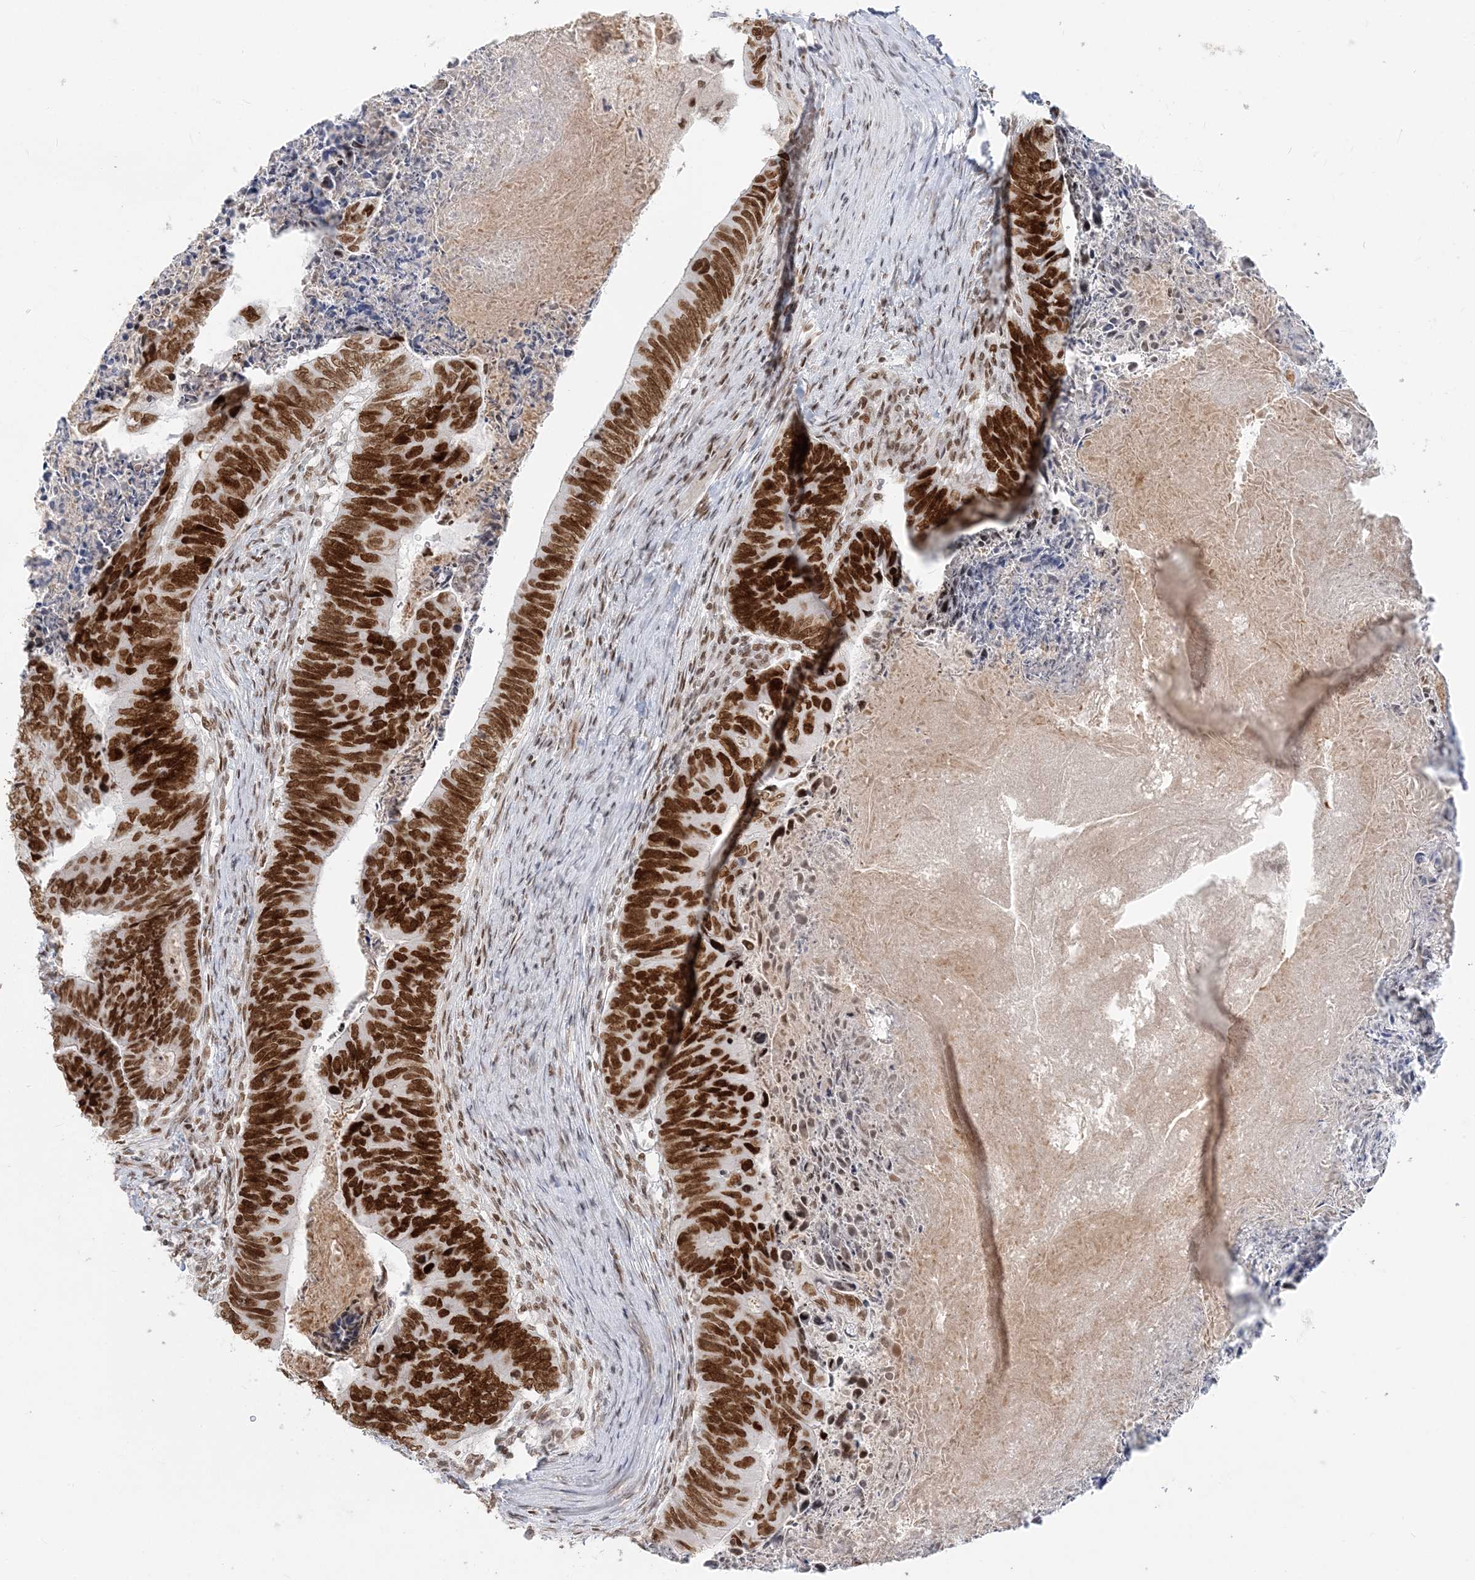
{"staining": {"intensity": "strong", "quantity": ">75%", "location": "nuclear"}, "tissue": "colorectal cancer", "cell_type": "Tumor cells", "image_type": "cancer", "snomed": [{"axis": "morphology", "description": "Adenocarcinoma, NOS"}, {"axis": "topography", "description": "Colon"}], "caption": "Brown immunohistochemical staining in colorectal cancer exhibits strong nuclear expression in approximately >75% of tumor cells. (Stains: DAB (3,3'-diaminobenzidine) in brown, nuclei in blue, Microscopy: brightfield microscopy at high magnification).", "gene": "BAZ1B", "patient": {"sex": "female", "age": 67}}